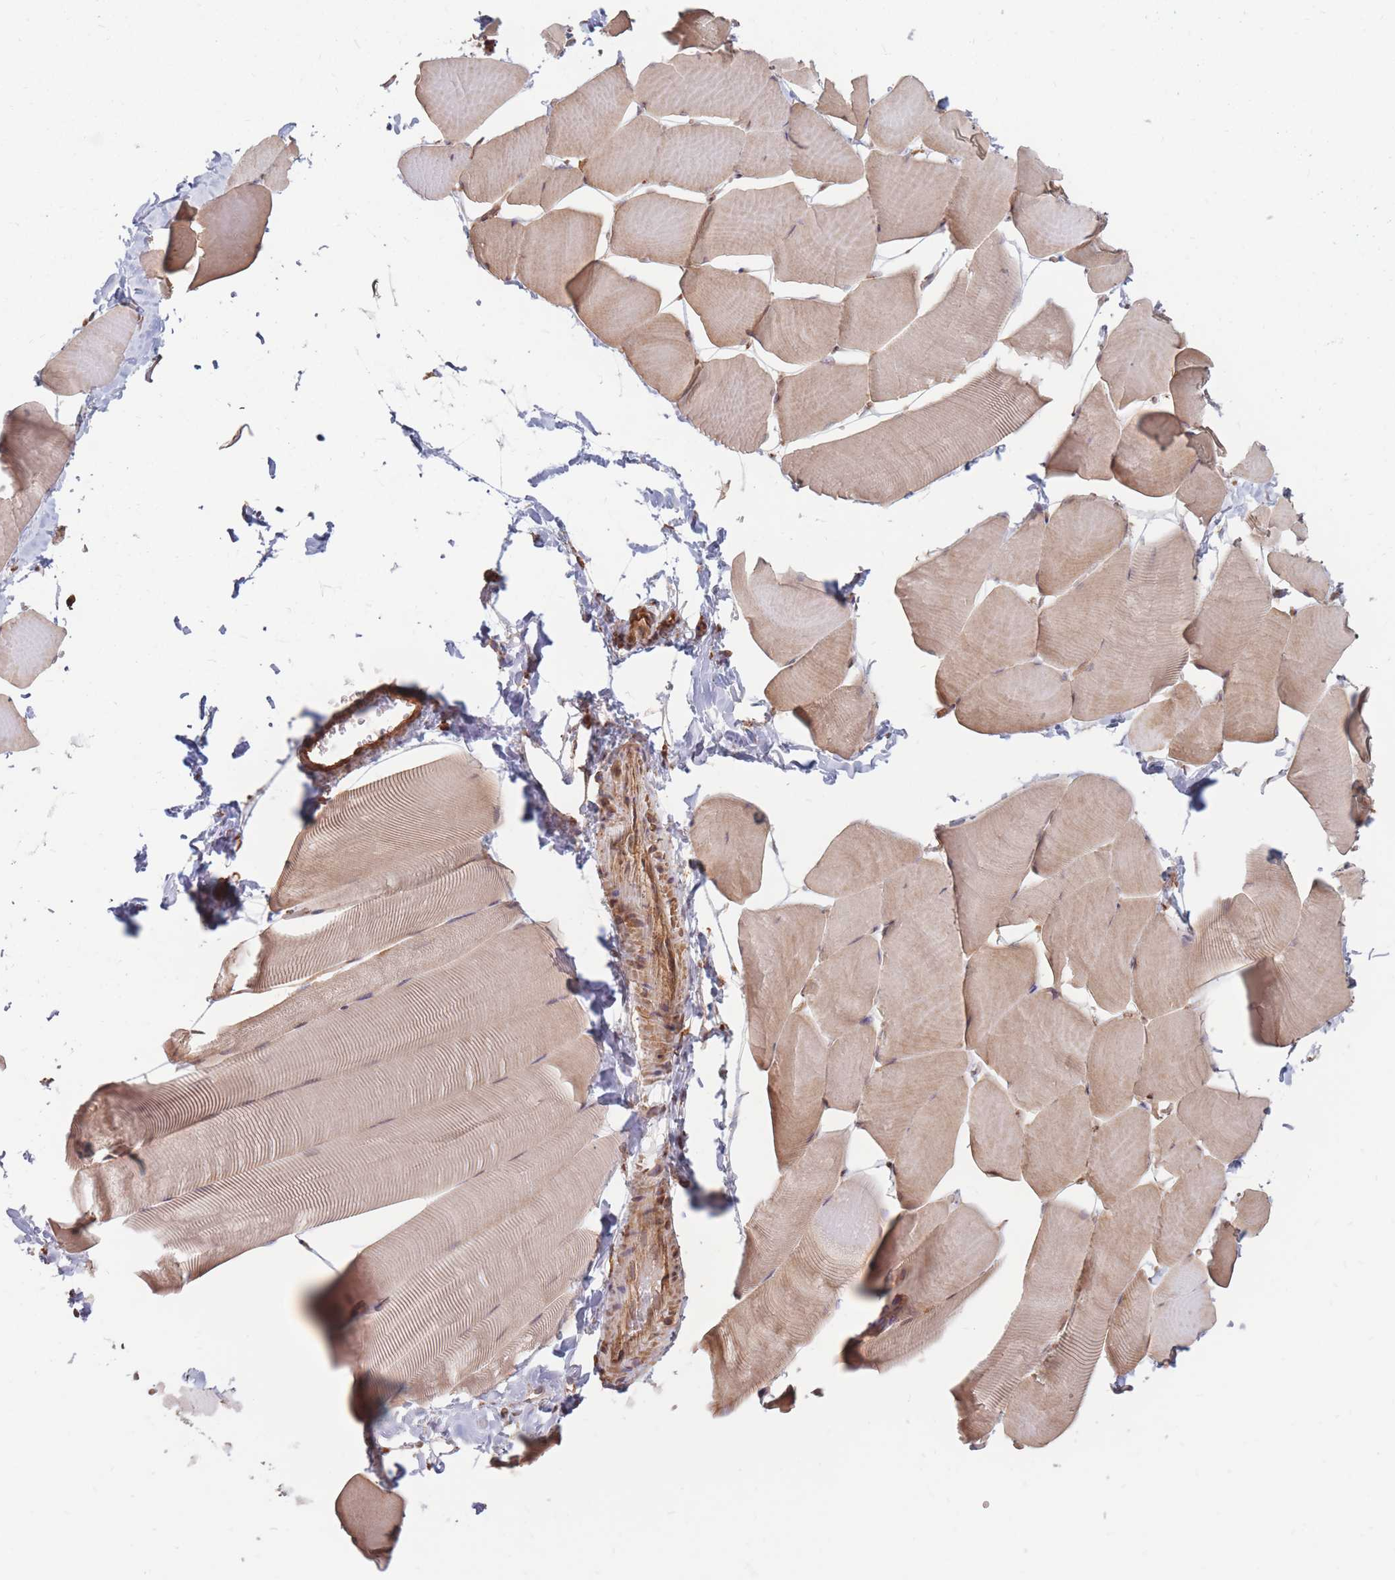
{"staining": {"intensity": "moderate", "quantity": "25%-75%", "location": "cytoplasmic/membranous"}, "tissue": "skeletal muscle", "cell_type": "Myocytes", "image_type": "normal", "snomed": [{"axis": "morphology", "description": "Normal tissue, NOS"}, {"axis": "topography", "description": "Skeletal muscle"}], "caption": "Immunohistochemistry (IHC) image of normal human skeletal muscle stained for a protein (brown), which demonstrates medium levels of moderate cytoplasmic/membranous staining in about 25%-75% of myocytes.", "gene": "RASSF2", "patient": {"sex": "male", "age": 25}}